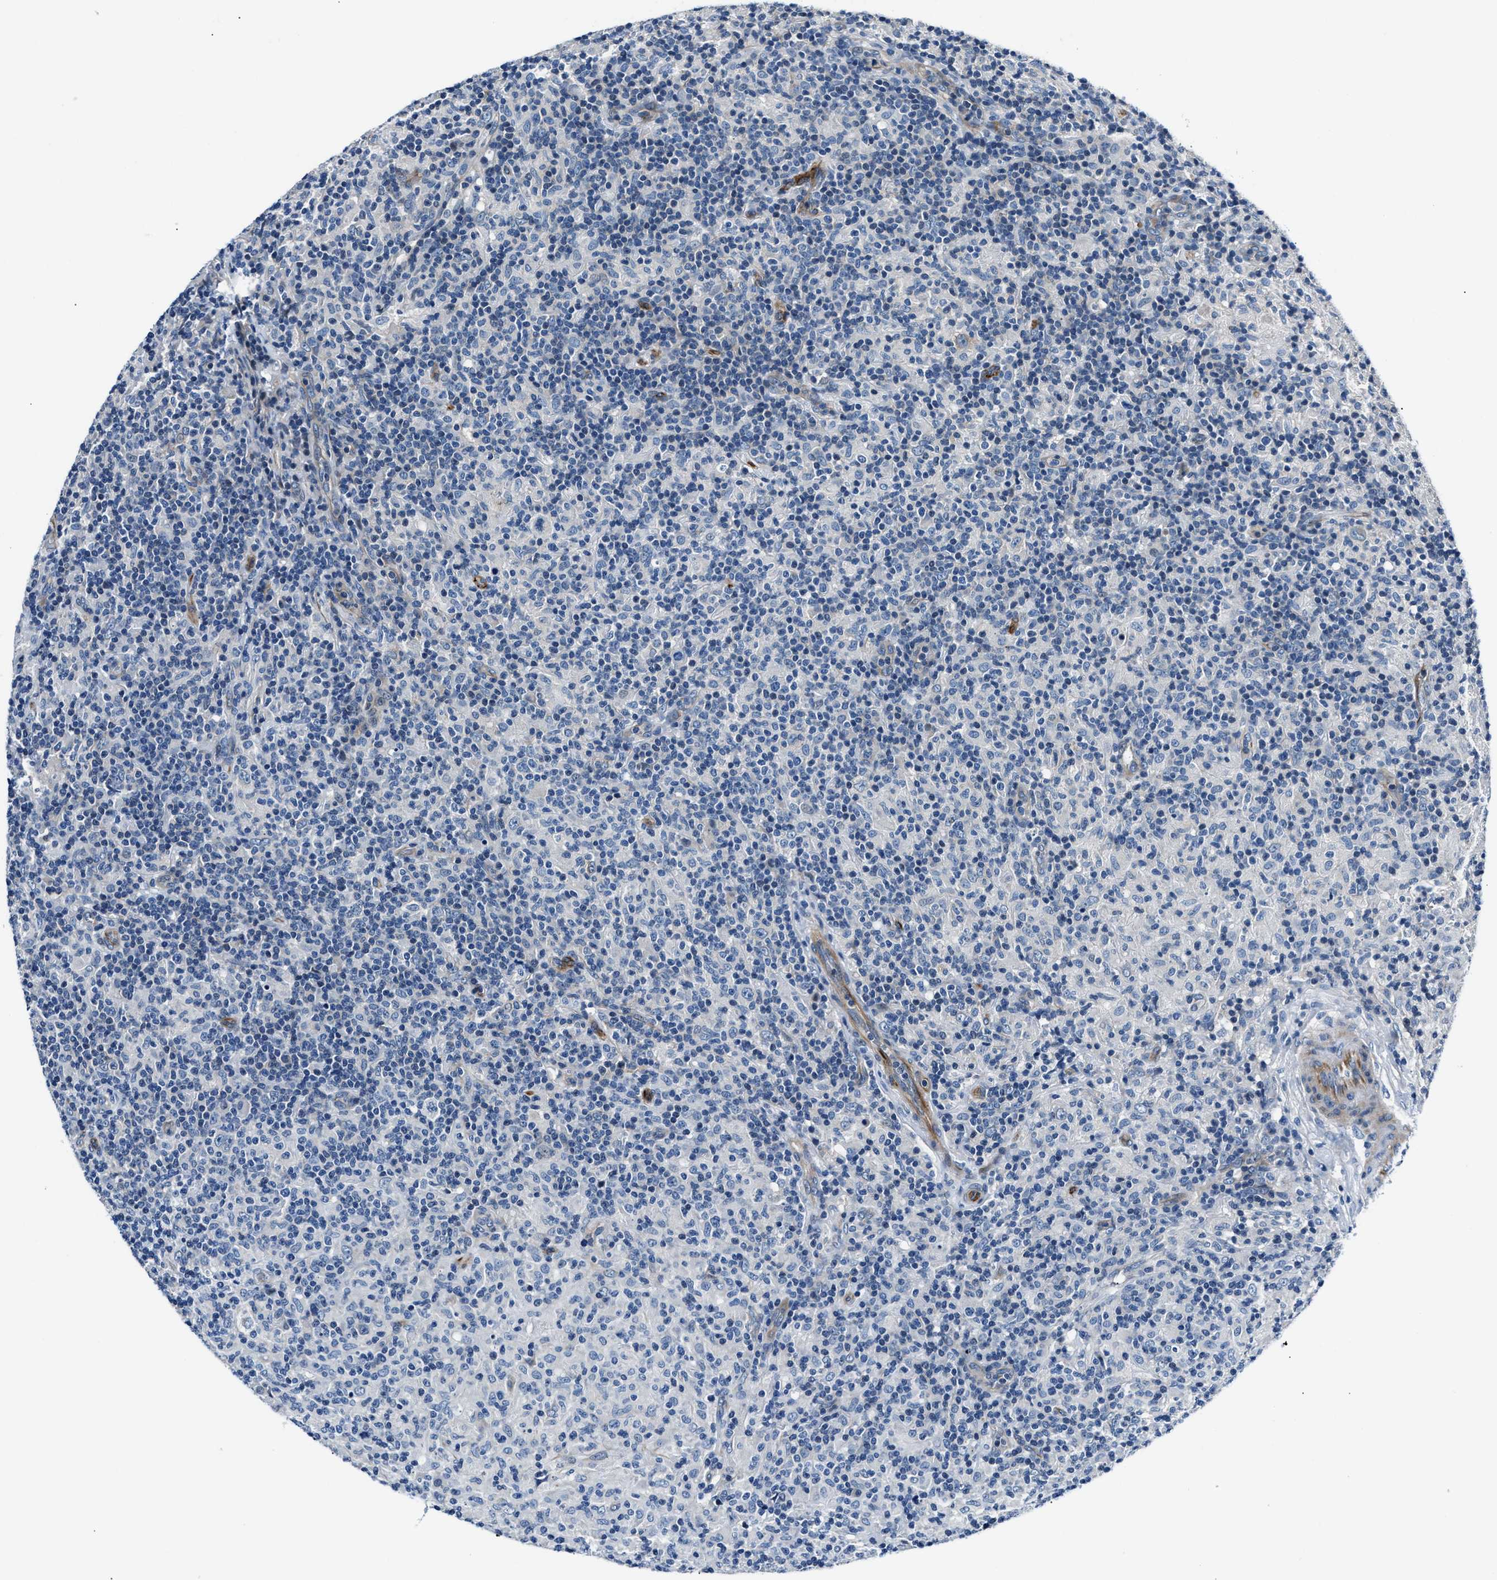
{"staining": {"intensity": "negative", "quantity": "none", "location": "none"}, "tissue": "lymphoma", "cell_type": "Tumor cells", "image_type": "cancer", "snomed": [{"axis": "morphology", "description": "Hodgkin's disease, NOS"}, {"axis": "topography", "description": "Lymph node"}], "caption": "The micrograph demonstrates no significant staining in tumor cells of lymphoma.", "gene": "MPDZ", "patient": {"sex": "male", "age": 70}}